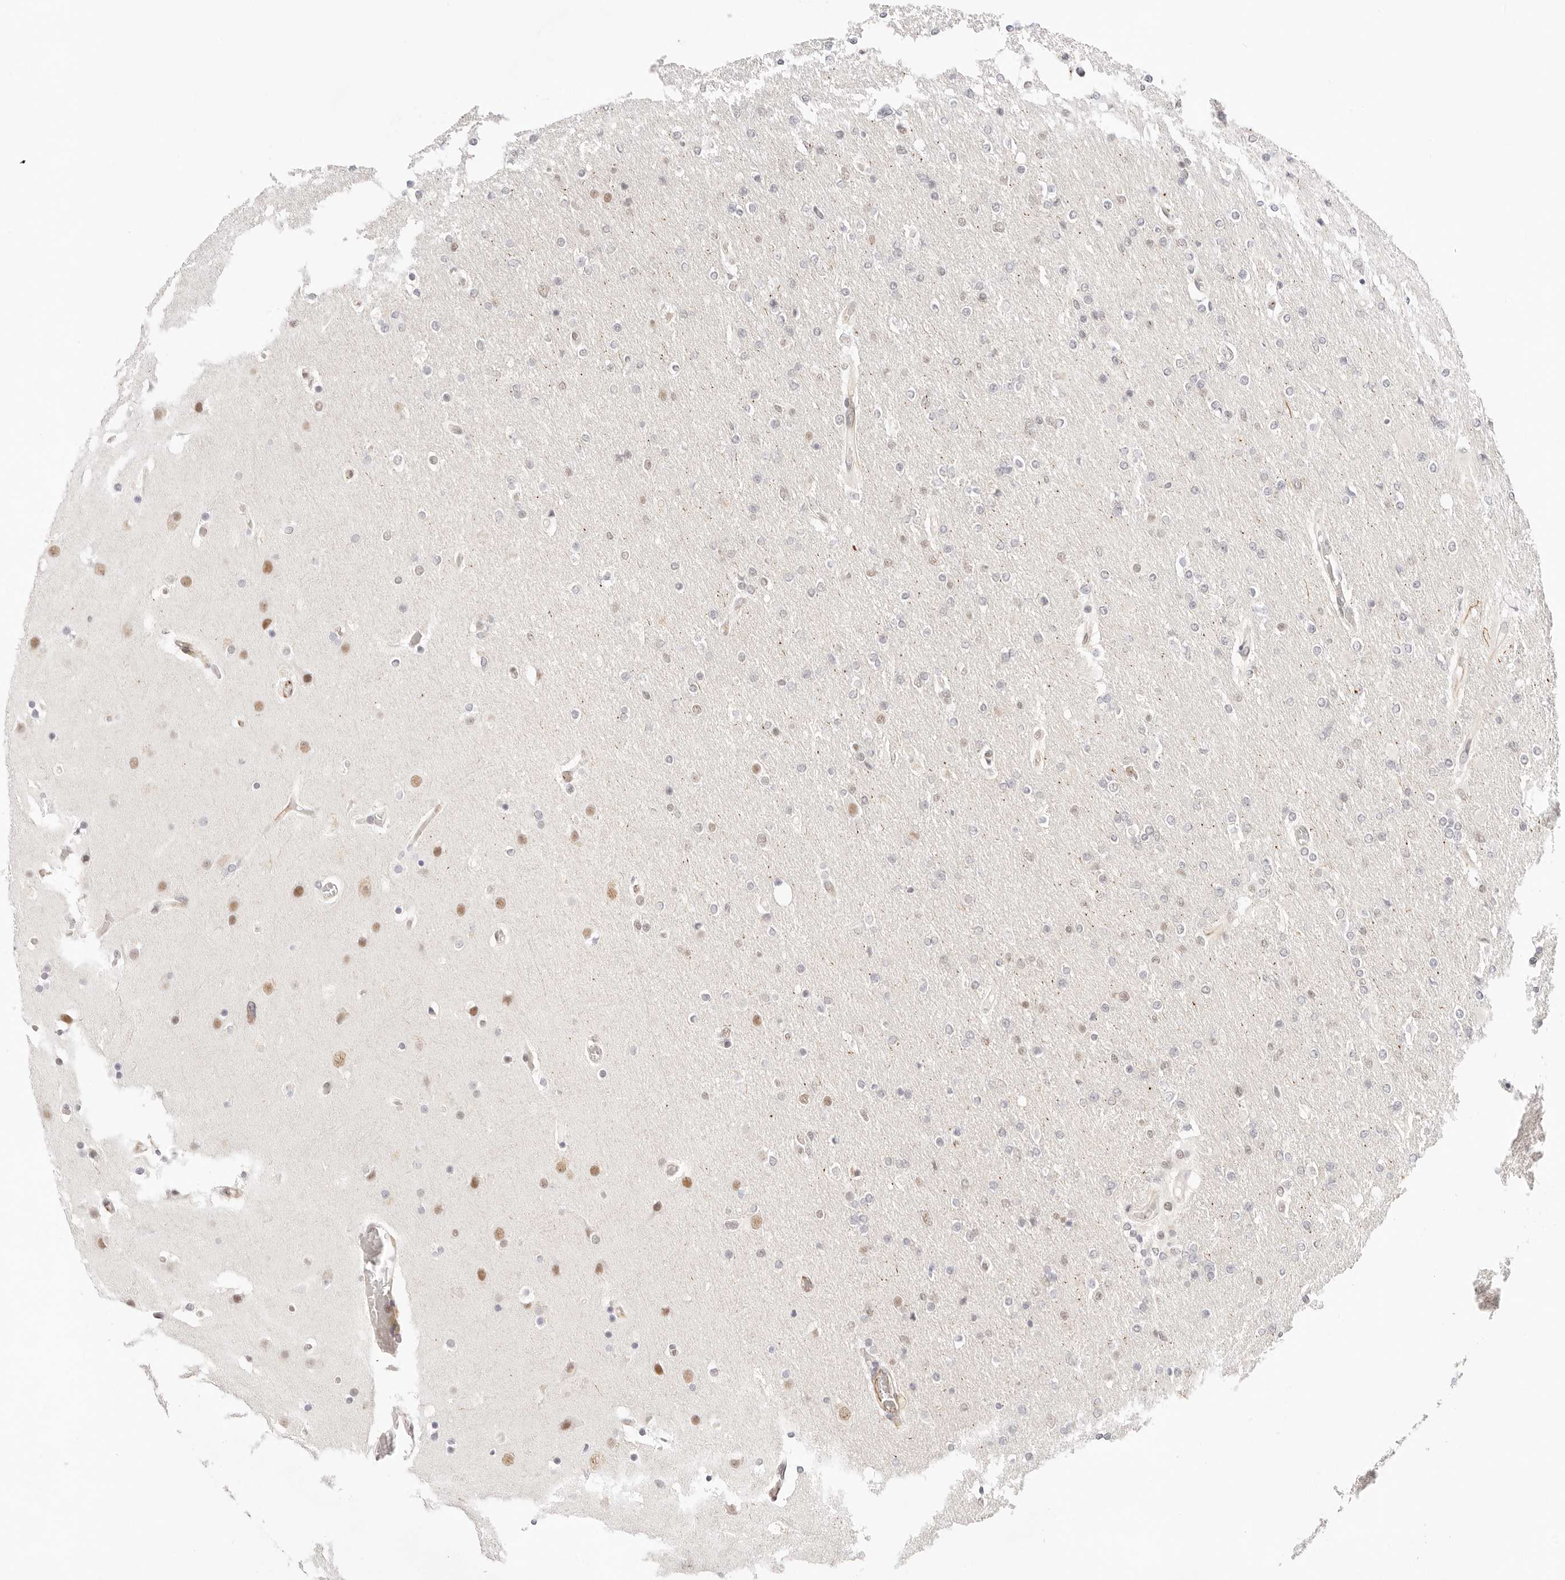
{"staining": {"intensity": "negative", "quantity": "none", "location": "none"}, "tissue": "glioma", "cell_type": "Tumor cells", "image_type": "cancer", "snomed": [{"axis": "morphology", "description": "Glioma, malignant, High grade"}, {"axis": "topography", "description": "Cerebral cortex"}], "caption": "High-grade glioma (malignant) stained for a protein using immunohistochemistry (IHC) displays no positivity tumor cells.", "gene": "ZC3H11A", "patient": {"sex": "female", "age": 36}}